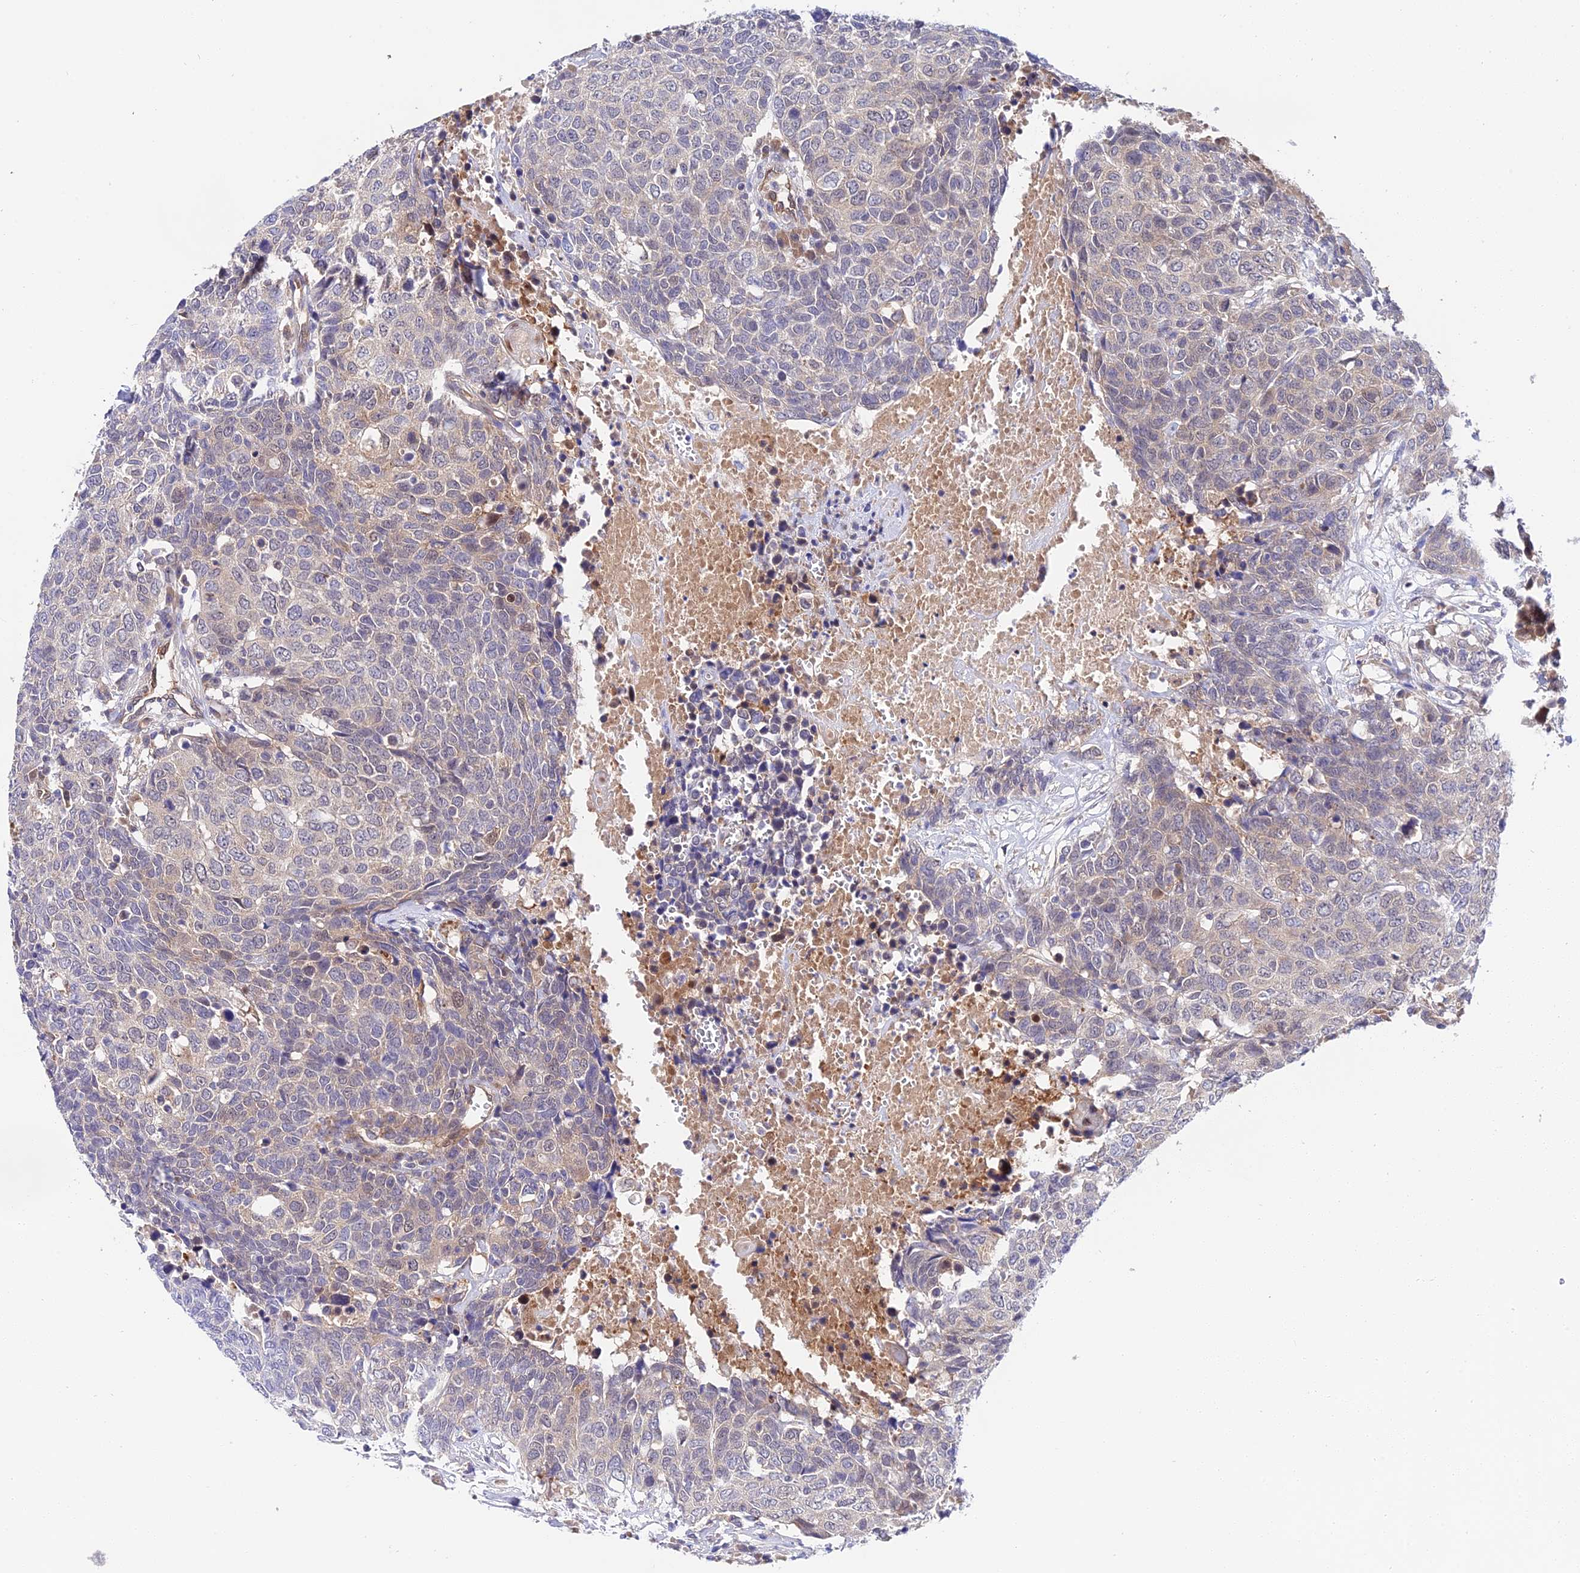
{"staining": {"intensity": "weak", "quantity": "25%-75%", "location": "cytoplasmic/membranous"}, "tissue": "head and neck cancer", "cell_type": "Tumor cells", "image_type": "cancer", "snomed": [{"axis": "morphology", "description": "Squamous cell carcinoma, NOS"}, {"axis": "topography", "description": "Head-Neck"}], "caption": "The image shows immunohistochemical staining of head and neck cancer (squamous cell carcinoma). There is weak cytoplasmic/membranous expression is appreciated in about 25%-75% of tumor cells.", "gene": "PPP2R2C", "patient": {"sex": "male", "age": 66}}